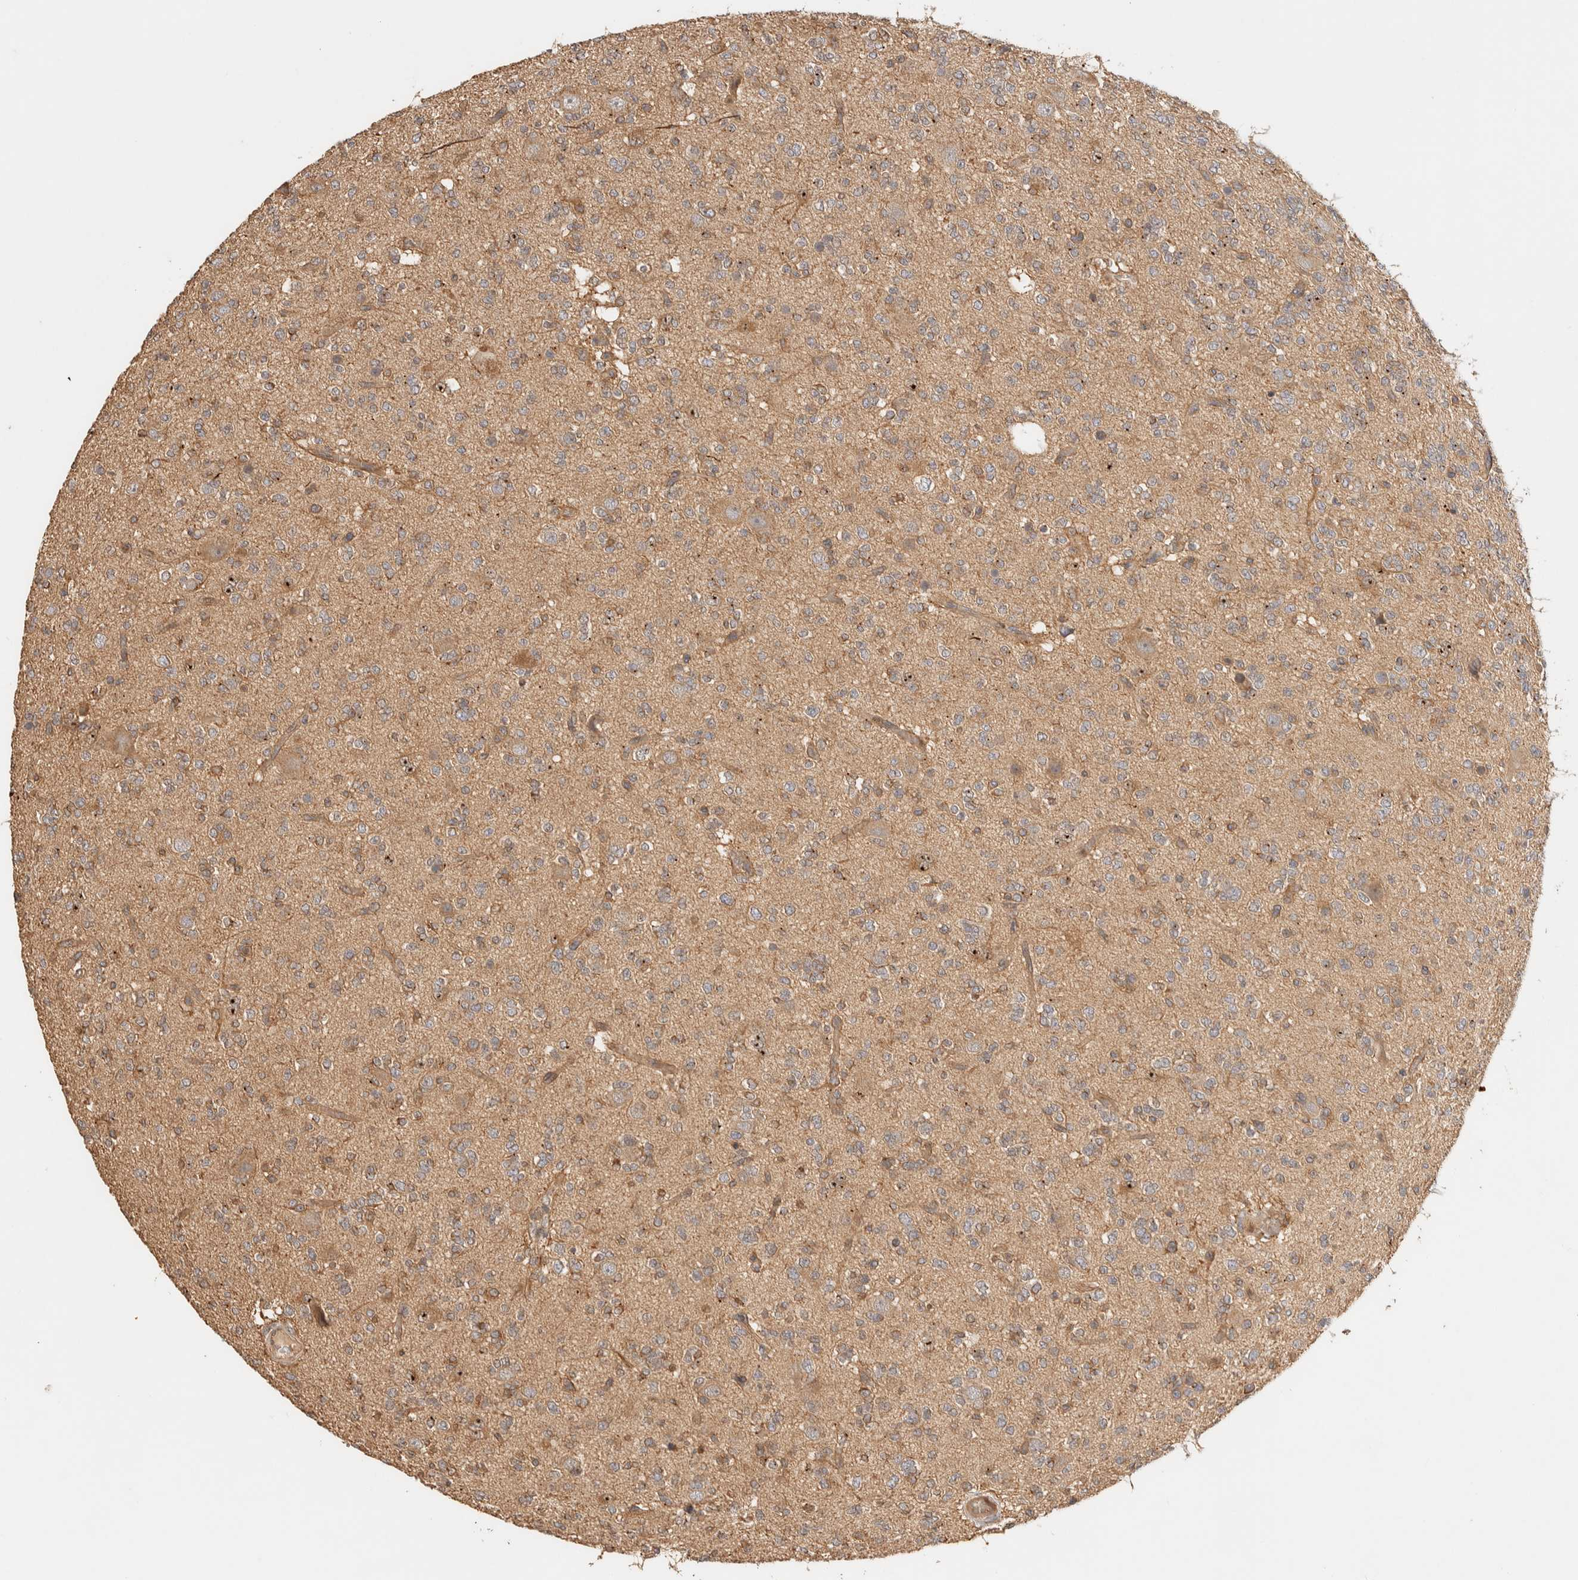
{"staining": {"intensity": "weak", "quantity": "25%-75%", "location": "cytoplasmic/membranous"}, "tissue": "glioma", "cell_type": "Tumor cells", "image_type": "cancer", "snomed": [{"axis": "morphology", "description": "Glioma, malignant, Low grade"}, {"axis": "topography", "description": "Brain"}], "caption": "Tumor cells reveal low levels of weak cytoplasmic/membranous positivity in about 25%-75% of cells in glioma.", "gene": "TTI2", "patient": {"sex": "male", "age": 38}}